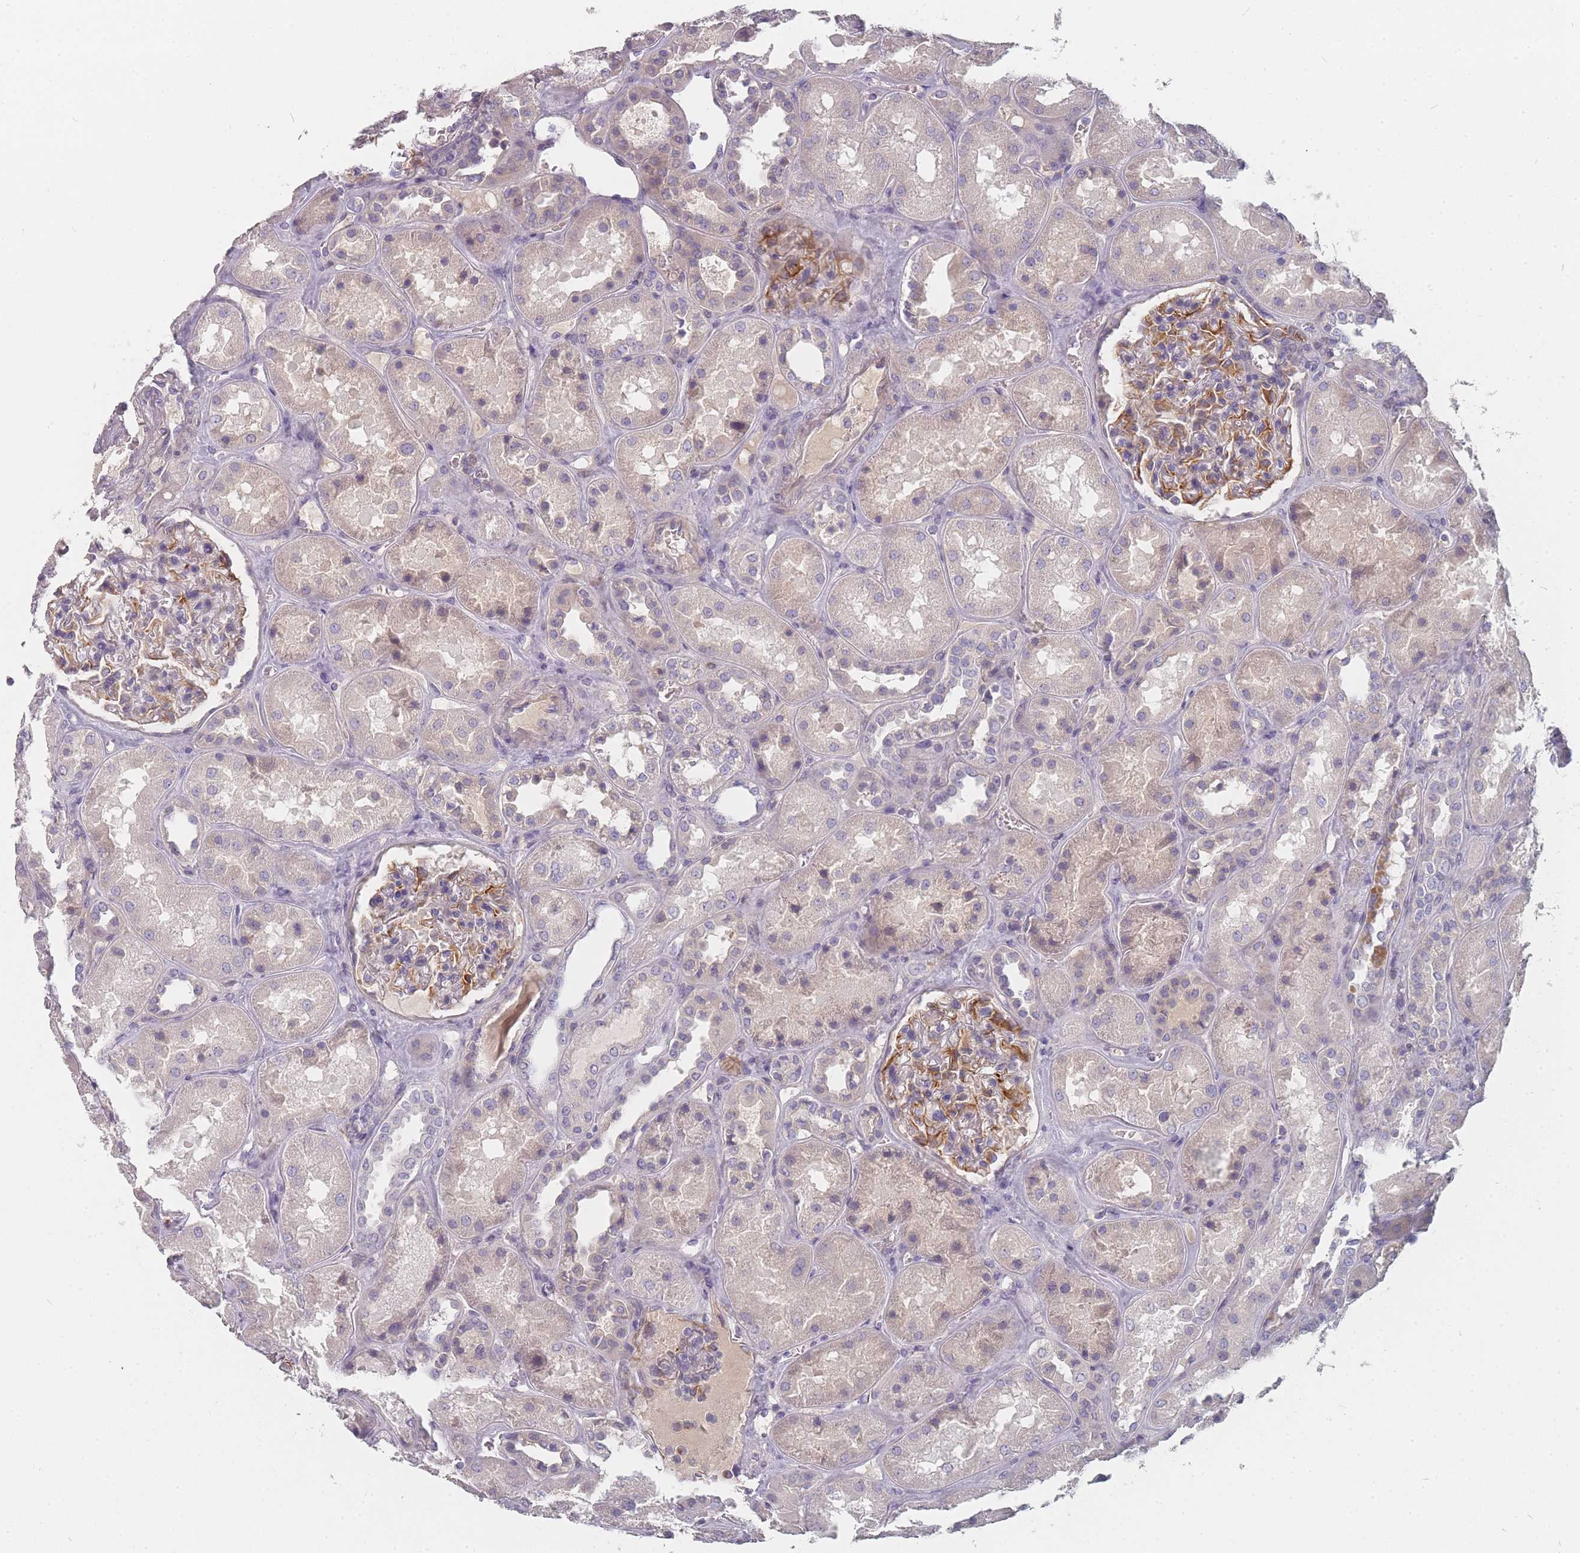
{"staining": {"intensity": "negative", "quantity": "none", "location": "none"}, "tissue": "kidney", "cell_type": "Cells in glomeruli", "image_type": "normal", "snomed": [{"axis": "morphology", "description": "Normal tissue, NOS"}, {"axis": "topography", "description": "Kidney"}], "caption": "DAB (3,3'-diaminobenzidine) immunohistochemical staining of normal human kidney demonstrates no significant expression in cells in glomeruli.", "gene": "SLC35E4", "patient": {"sex": "male", "age": 70}}